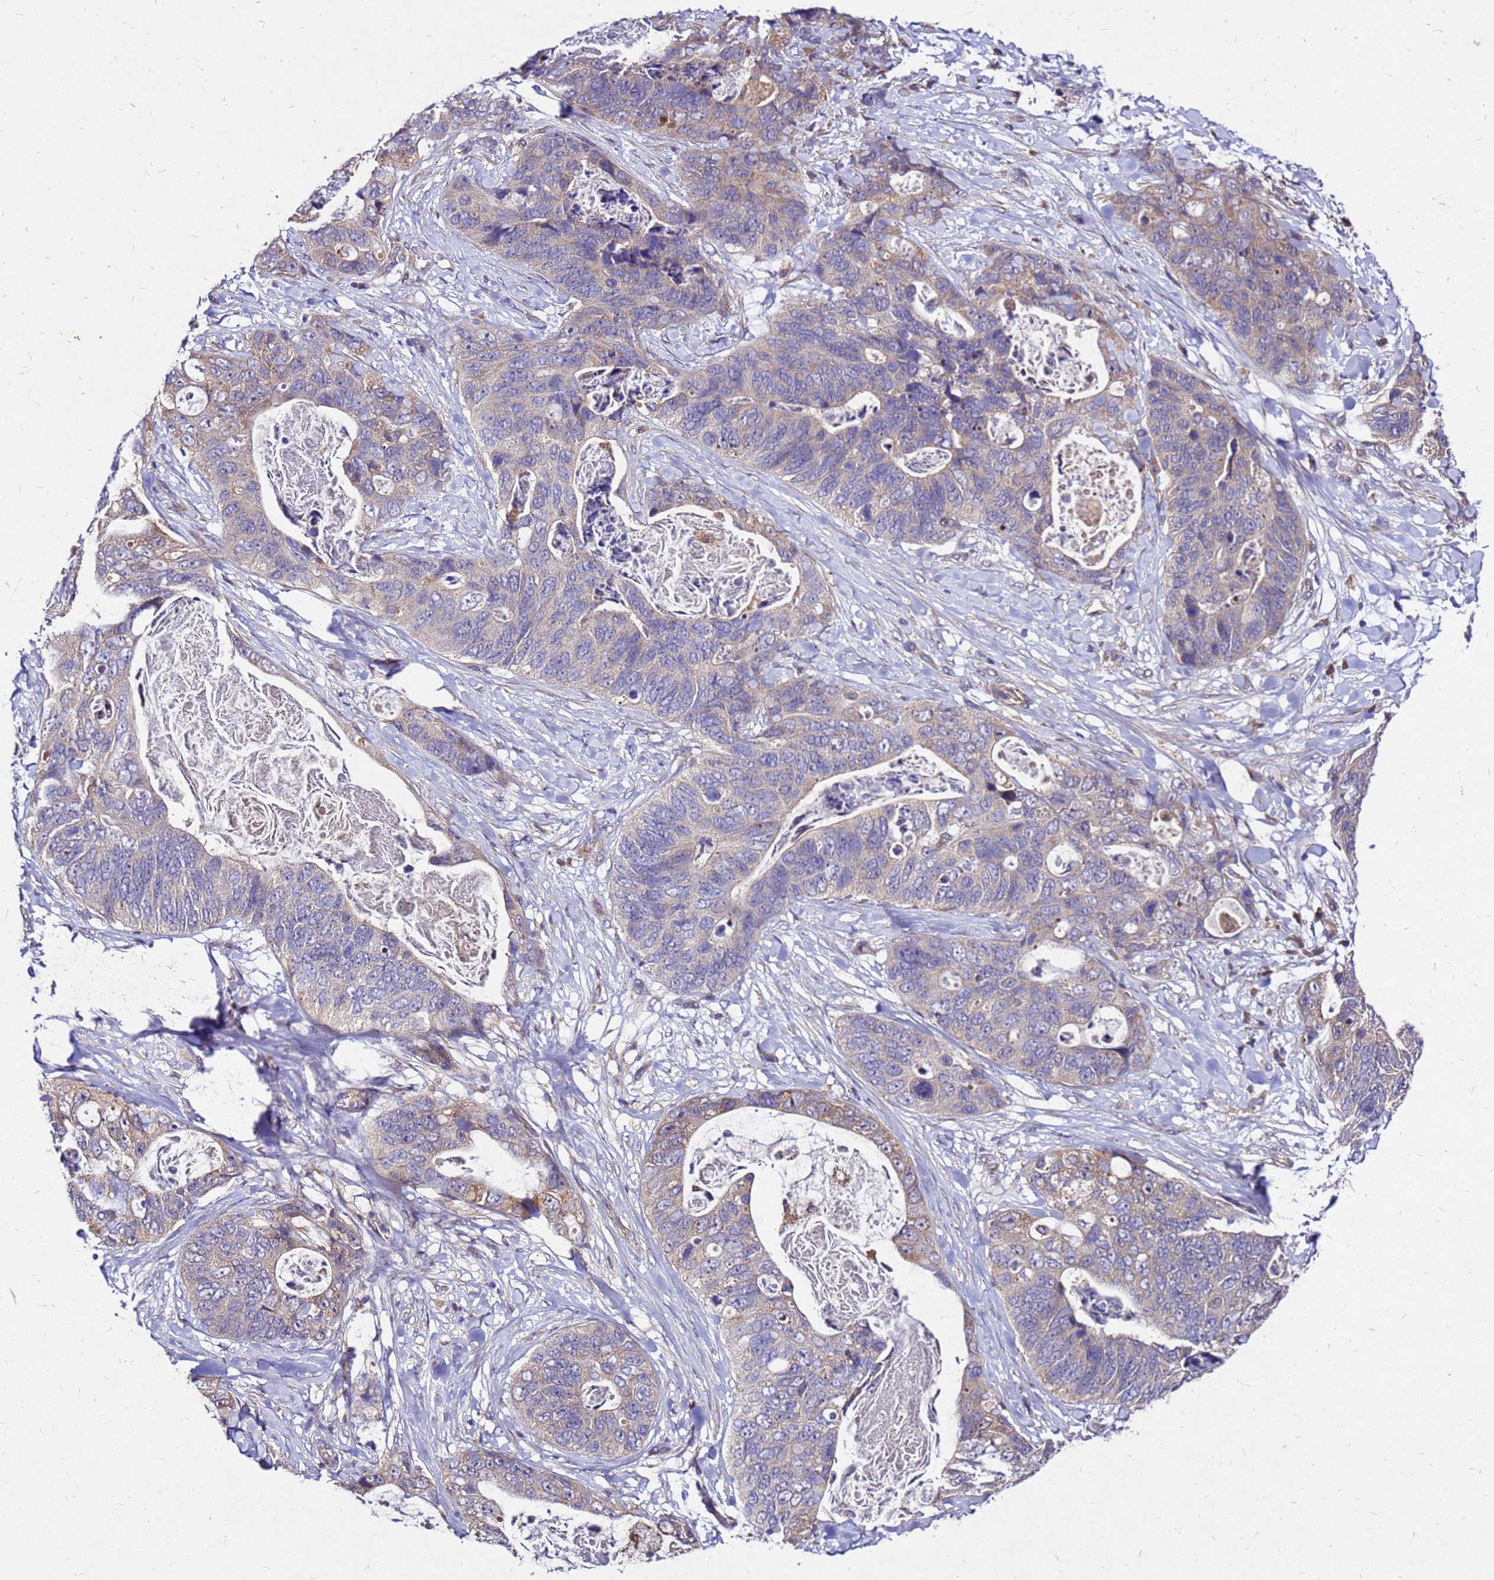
{"staining": {"intensity": "weak", "quantity": "<25%", "location": "cytoplasmic/membranous"}, "tissue": "stomach cancer", "cell_type": "Tumor cells", "image_type": "cancer", "snomed": [{"axis": "morphology", "description": "Adenocarcinoma, NOS"}, {"axis": "topography", "description": "Stomach"}], "caption": "Micrograph shows no protein staining in tumor cells of stomach cancer (adenocarcinoma) tissue.", "gene": "DUSP23", "patient": {"sex": "female", "age": 89}}